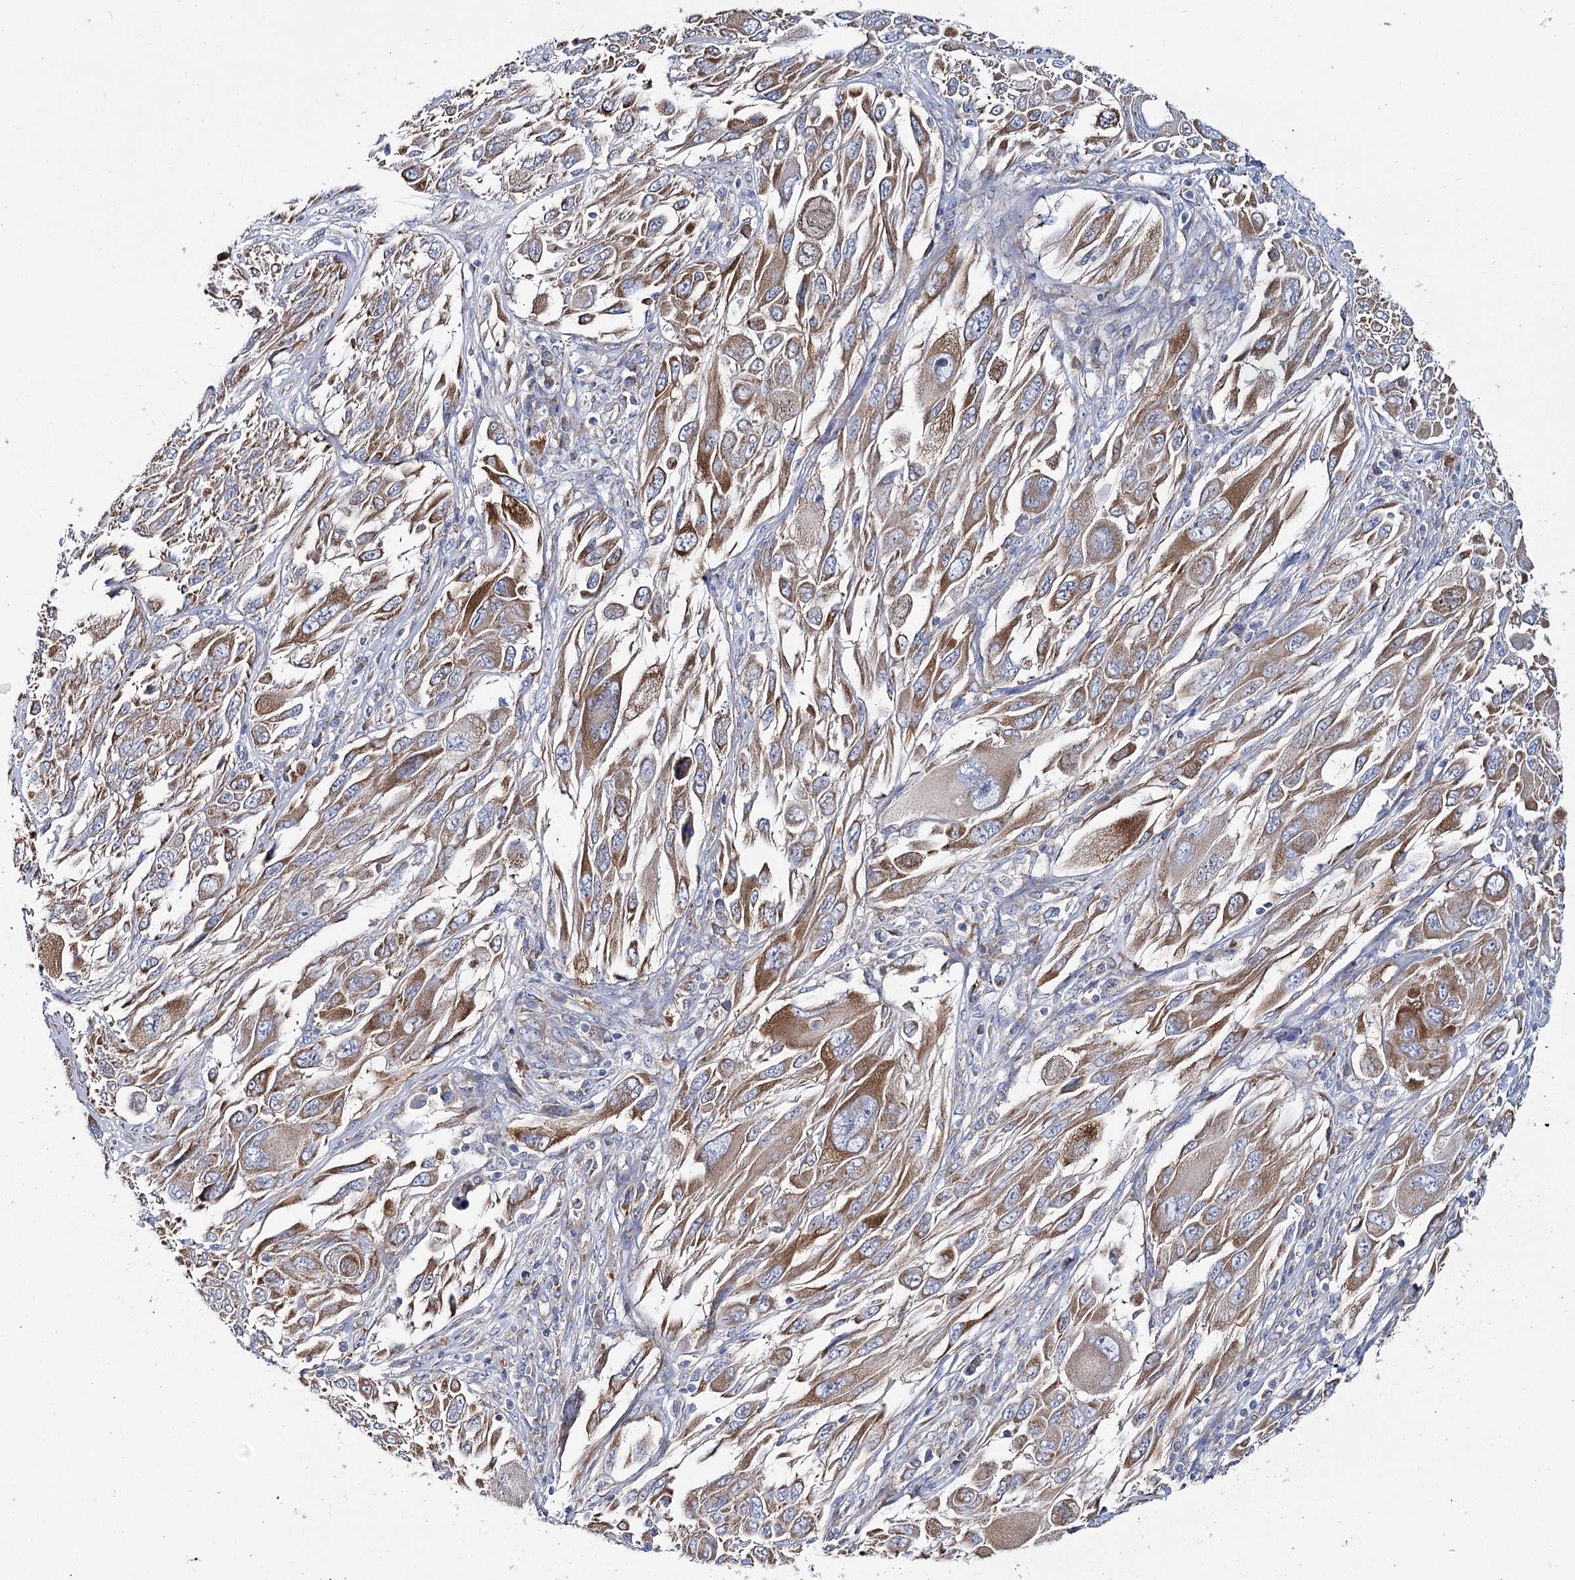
{"staining": {"intensity": "moderate", "quantity": ">75%", "location": "cytoplasmic/membranous"}, "tissue": "melanoma", "cell_type": "Tumor cells", "image_type": "cancer", "snomed": [{"axis": "morphology", "description": "Malignant melanoma, NOS"}, {"axis": "topography", "description": "Skin"}], "caption": "Protein expression analysis of human malignant melanoma reveals moderate cytoplasmic/membranous expression in approximately >75% of tumor cells.", "gene": "THUMPD3", "patient": {"sex": "female", "age": 91}}